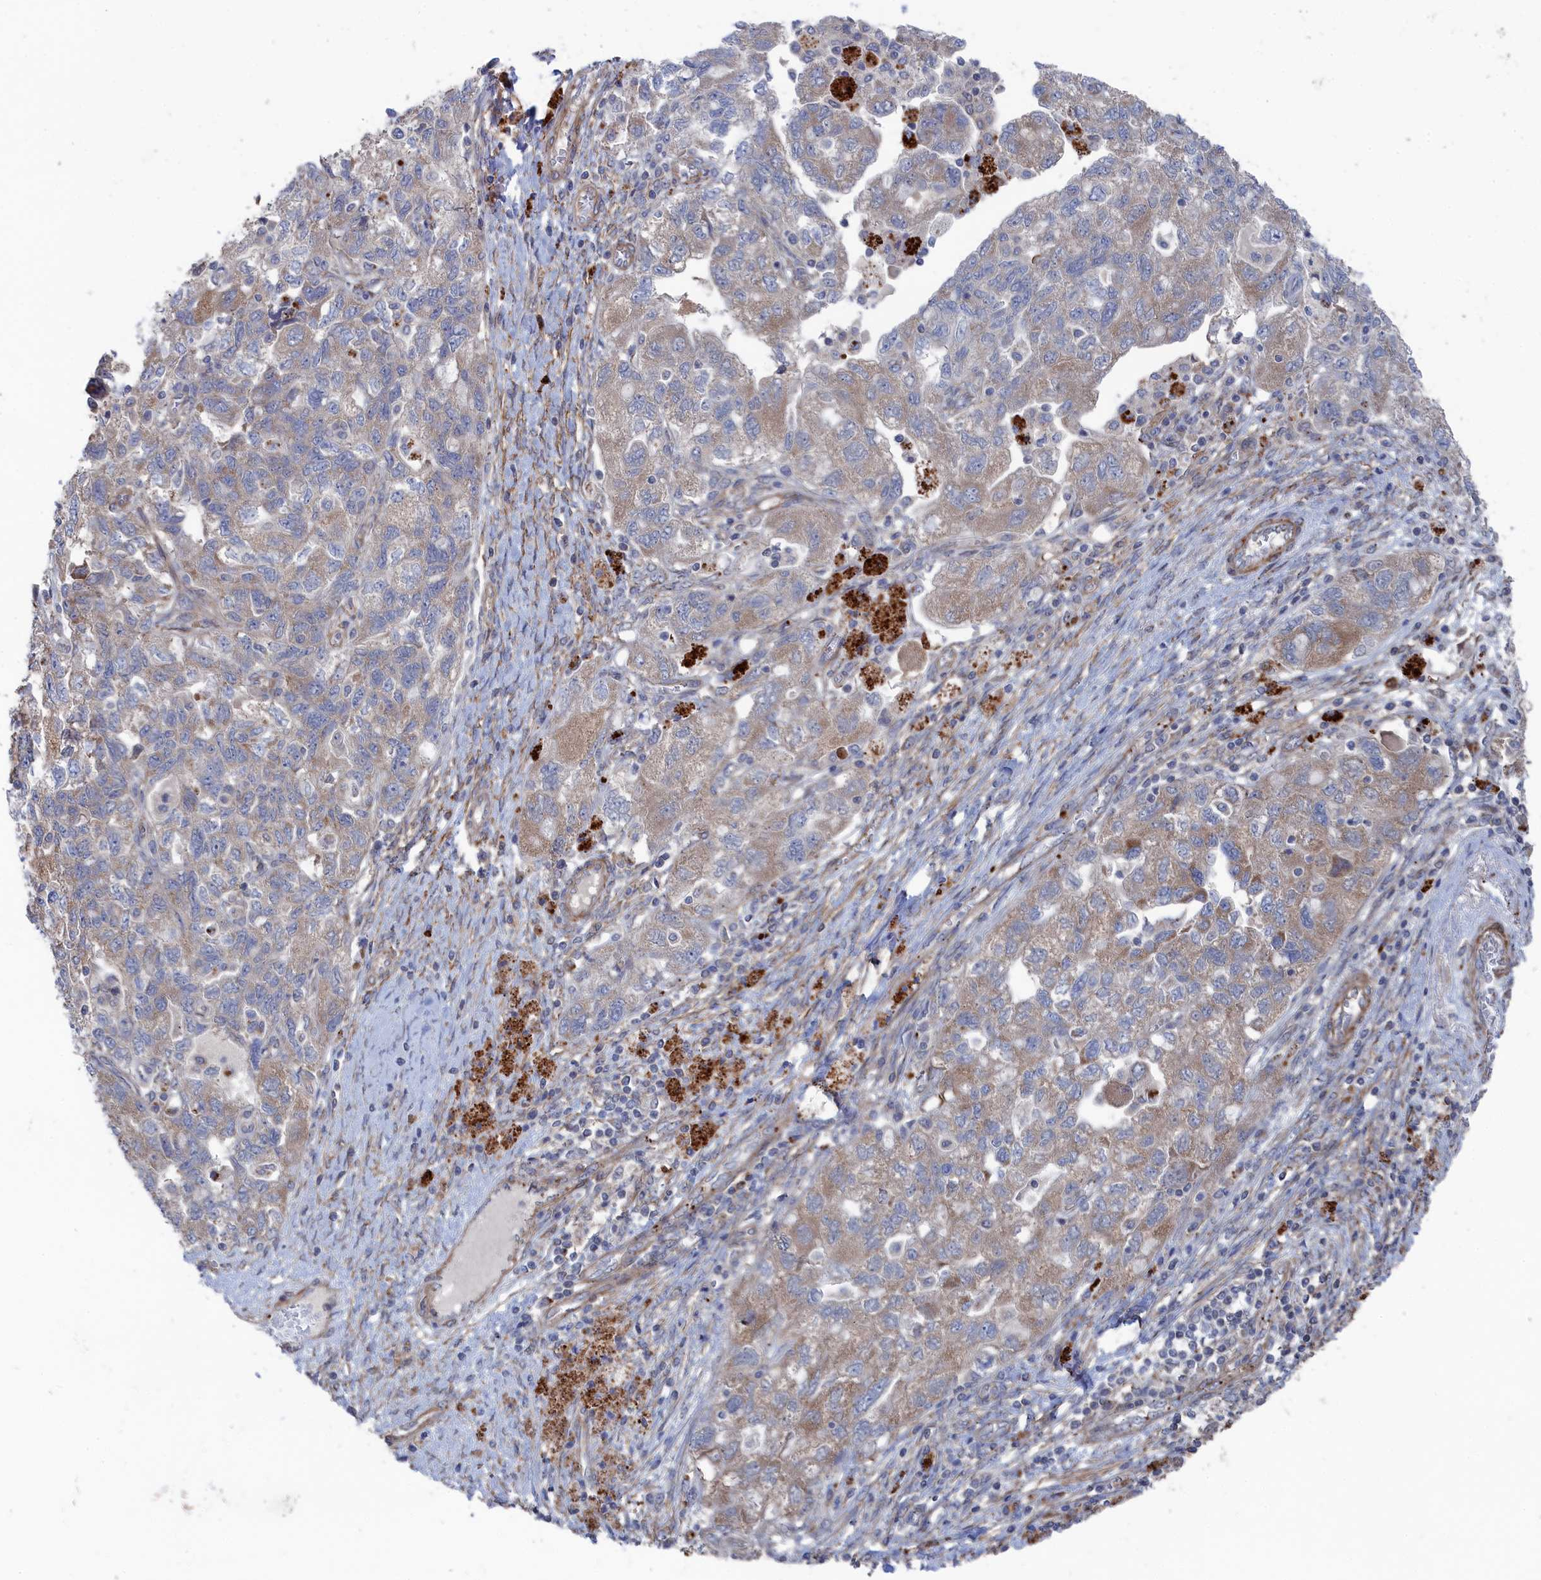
{"staining": {"intensity": "weak", "quantity": "25%-75%", "location": "cytoplasmic/membranous"}, "tissue": "ovarian cancer", "cell_type": "Tumor cells", "image_type": "cancer", "snomed": [{"axis": "morphology", "description": "Carcinoma, NOS"}, {"axis": "morphology", "description": "Cystadenocarcinoma, serous, NOS"}, {"axis": "topography", "description": "Ovary"}], "caption": "An IHC image of tumor tissue is shown. Protein staining in brown labels weak cytoplasmic/membranous positivity in ovarian cancer (serous cystadenocarcinoma) within tumor cells.", "gene": "FILIP1L", "patient": {"sex": "female", "age": 69}}